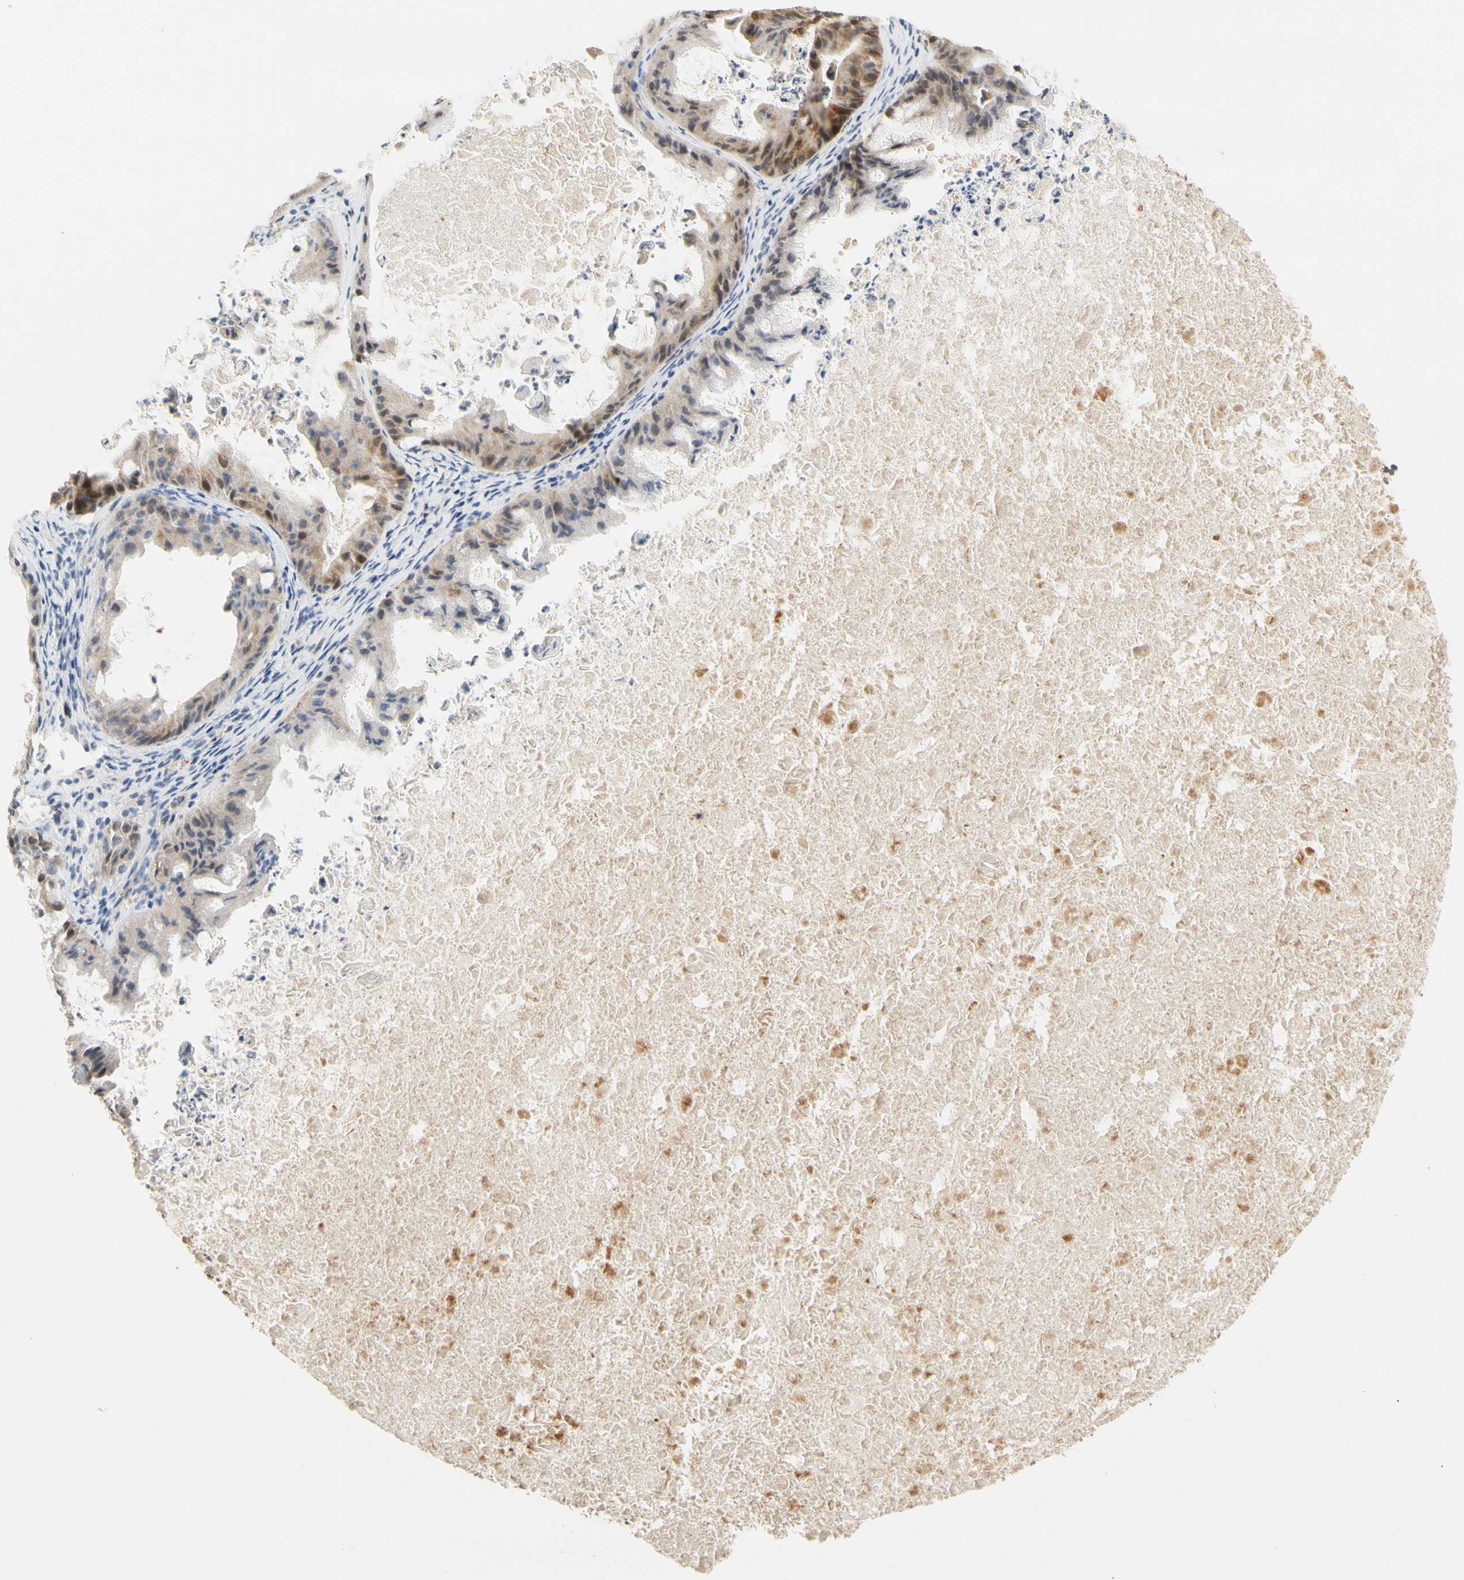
{"staining": {"intensity": "moderate", "quantity": "25%-75%", "location": "cytoplasmic/membranous"}, "tissue": "ovarian cancer", "cell_type": "Tumor cells", "image_type": "cancer", "snomed": [{"axis": "morphology", "description": "Cystadenocarcinoma, mucinous, NOS"}, {"axis": "topography", "description": "Ovary"}], "caption": "Moderate cytoplasmic/membranous protein staining is present in approximately 25%-75% of tumor cells in ovarian cancer.", "gene": "ANKHD1", "patient": {"sex": "female", "age": 37}}